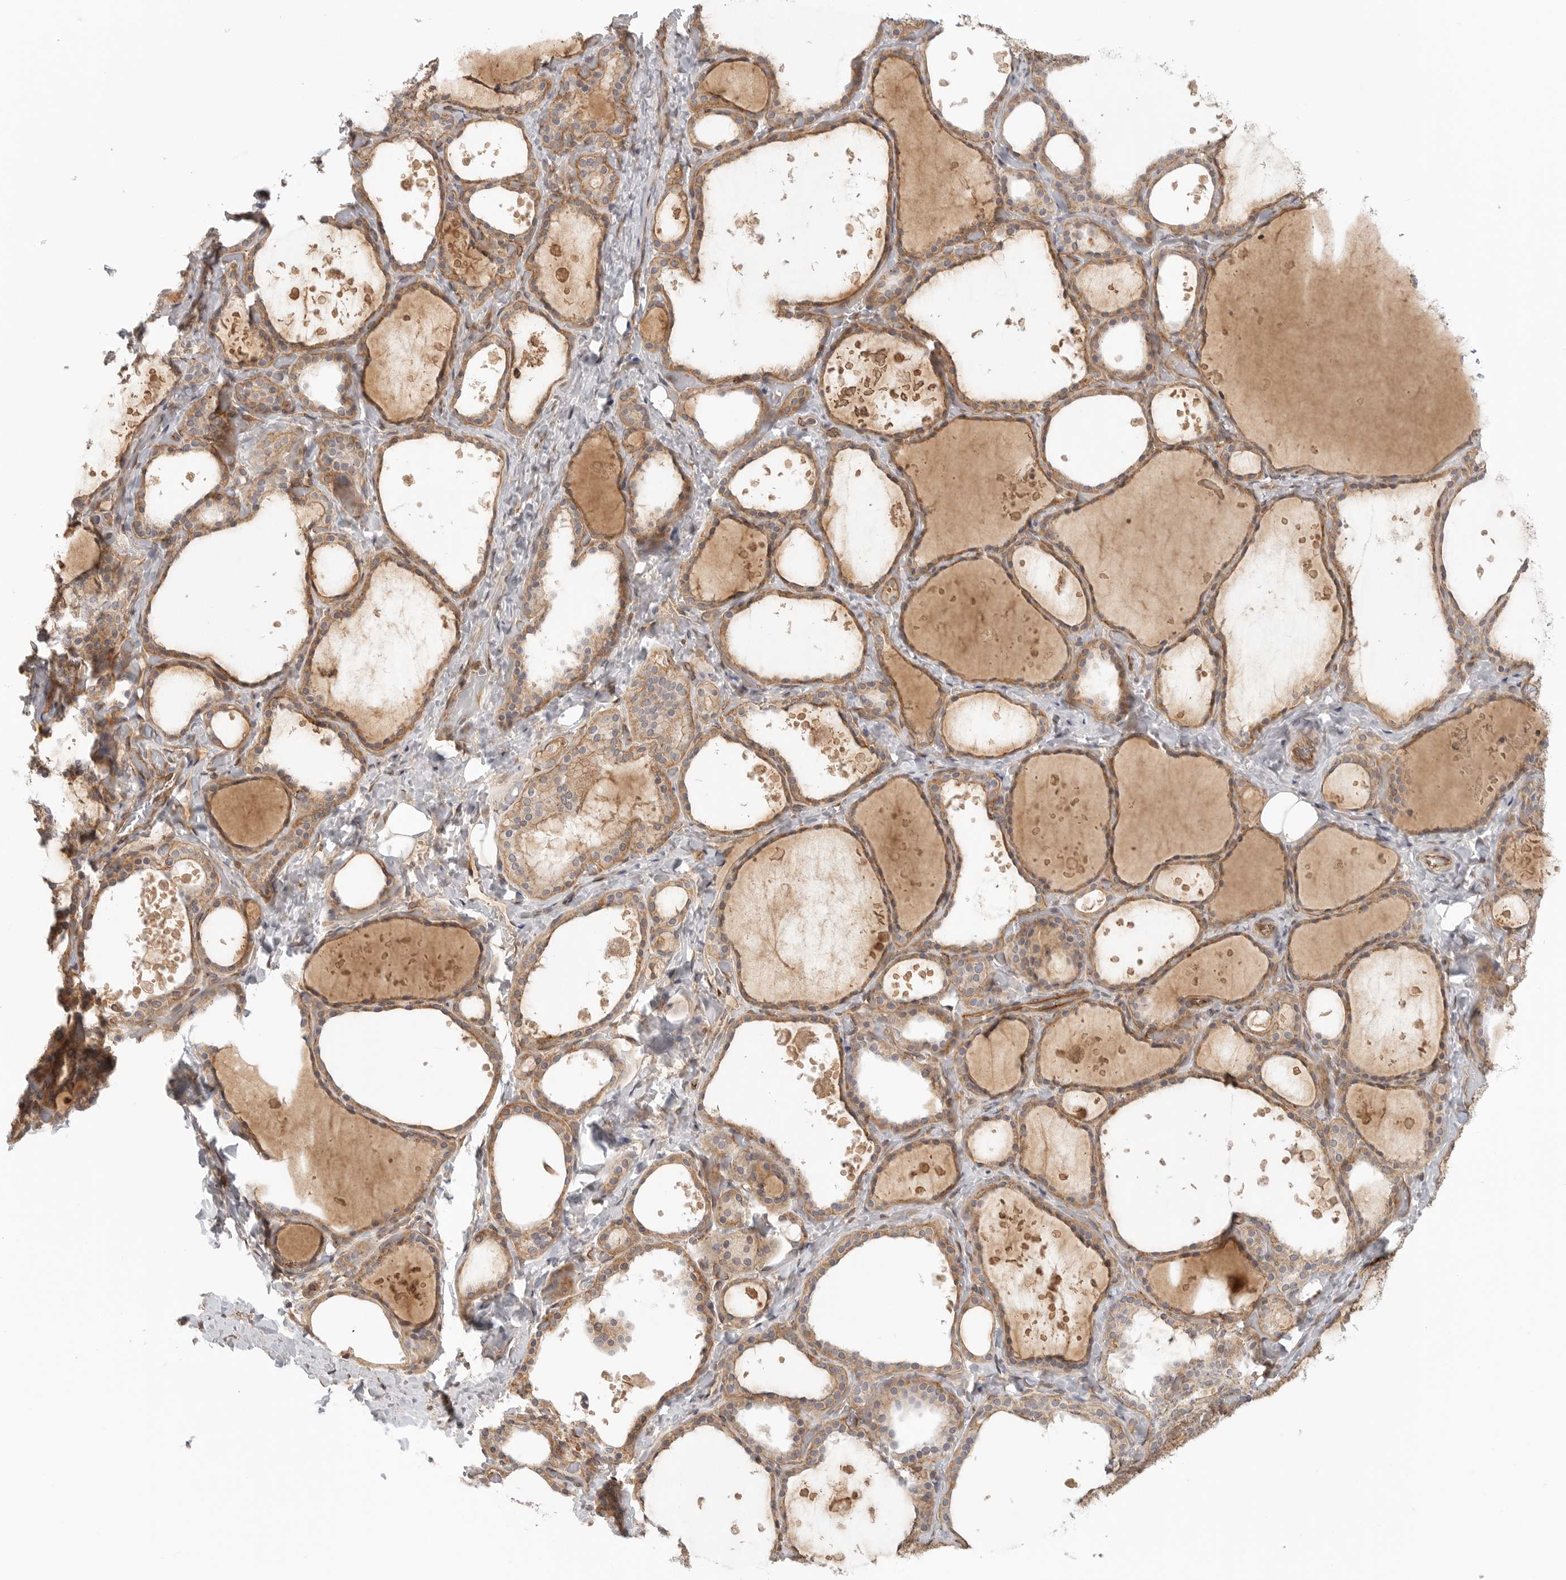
{"staining": {"intensity": "moderate", "quantity": "25%-75%", "location": "cytoplasmic/membranous"}, "tissue": "thyroid gland", "cell_type": "Glandular cells", "image_type": "normal", "snomed": [{"axis": "morphology", "description": "Normal tissue, NOS"}, {"axis": "topography", "description": "Thyroid gland"}], "caption": "A brown stain labels moderate cytoplasmic/membranous staining of a protein in glandular cells of unremarkable thyroid gland. The protein is shown in brown color, while the nuclei are stained blue.", "gene": "ATOH7", "patient": {"sex": "female", "age": 44}}